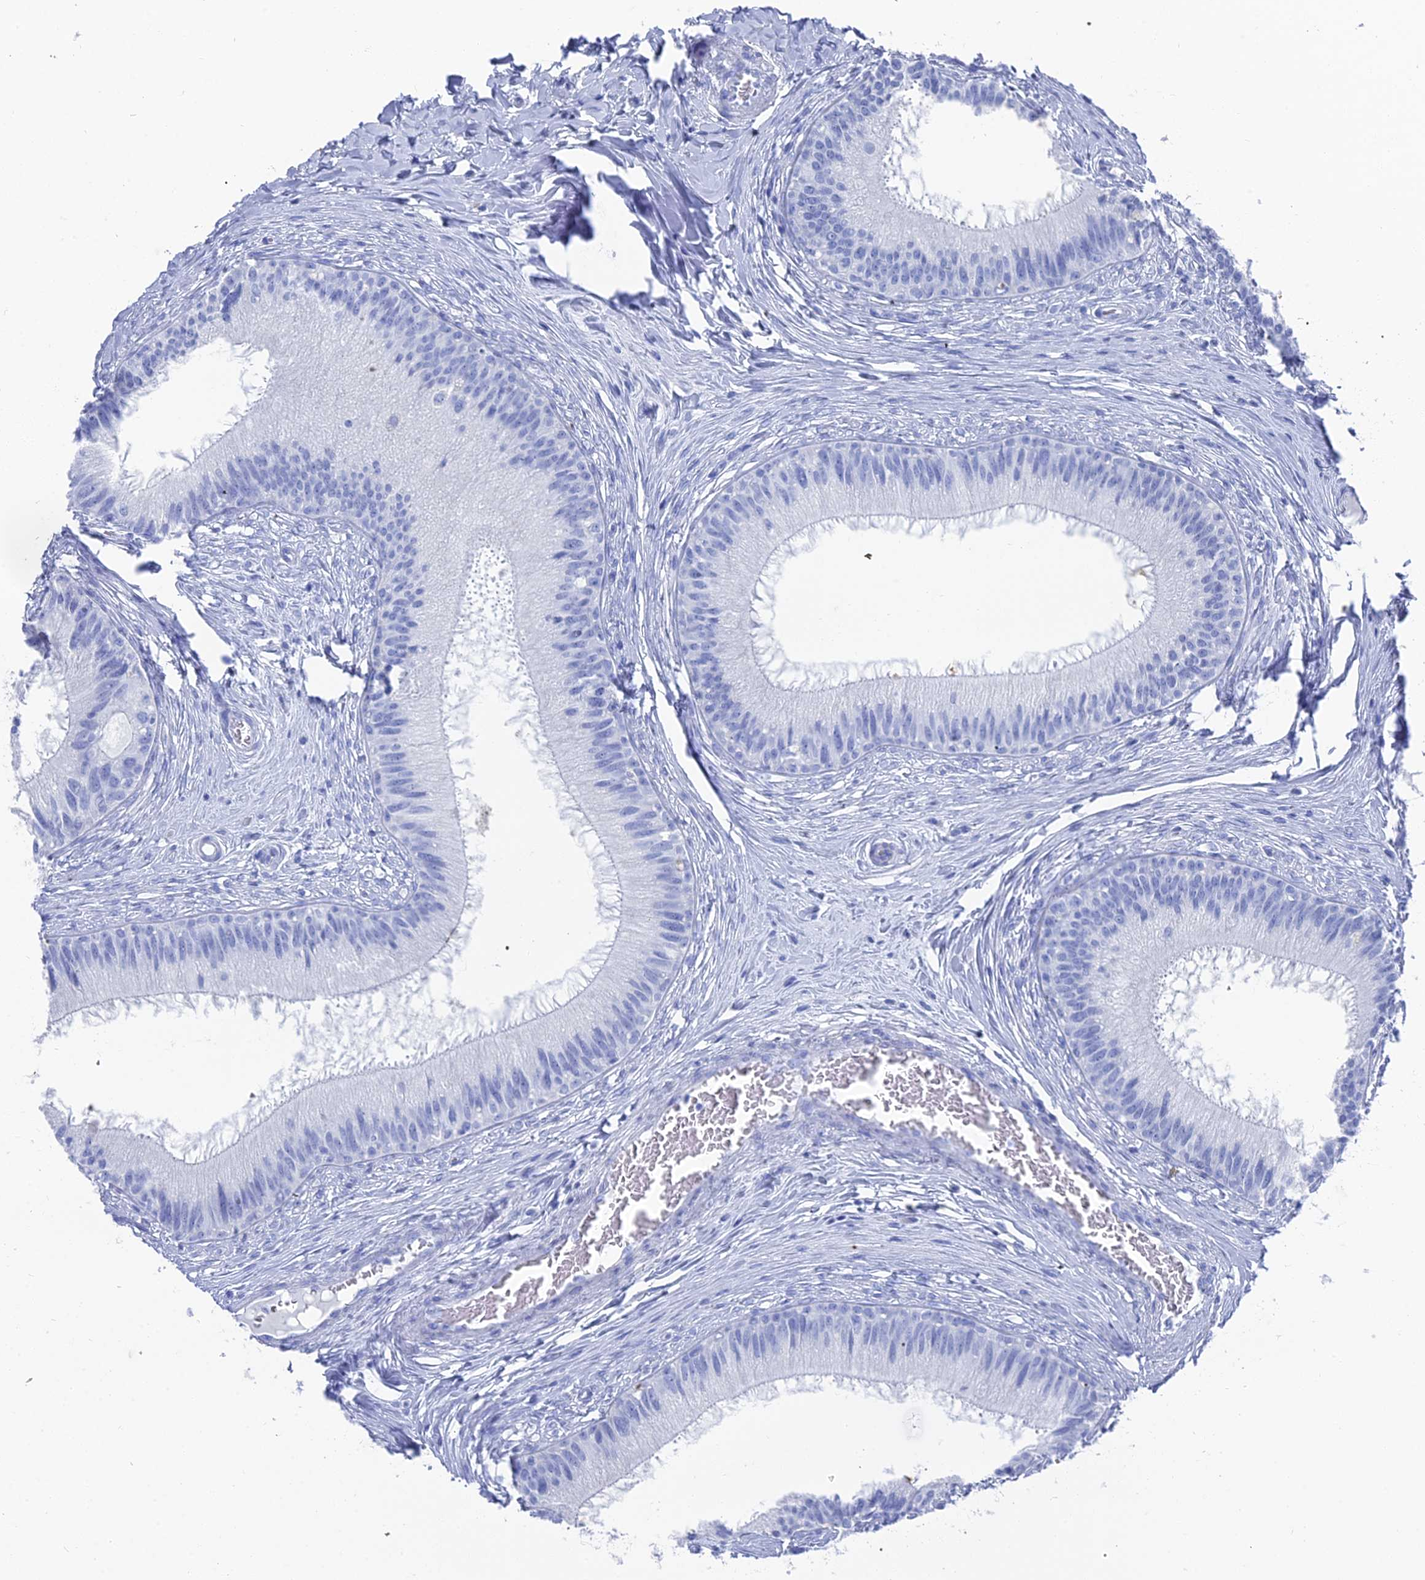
{"staining": {"intensity": "negative", "quantity": "none", "location": "none"}, "tissue": "epididymis", "cell_type": "Glandular cells", "image_type": "normal", "snomed": [{"axis": "morphology", "description": "Normal tissue, NOS"}, {"axis": "topography", "description": "Epididymis"}], "caption": "An immunohistochemistry histopathology image of unremarkable epididymis is shown. There is no staining in glandular cells of epididymis. Brightfield microscopy of immunohistochemistry stained with DAB (3,3'-diaminobenzidine) (brown) and hematoxylin (blue), captured at high magnification.", "gene": "ENPP3", "patient": {"sex": "male", "age": 27}}